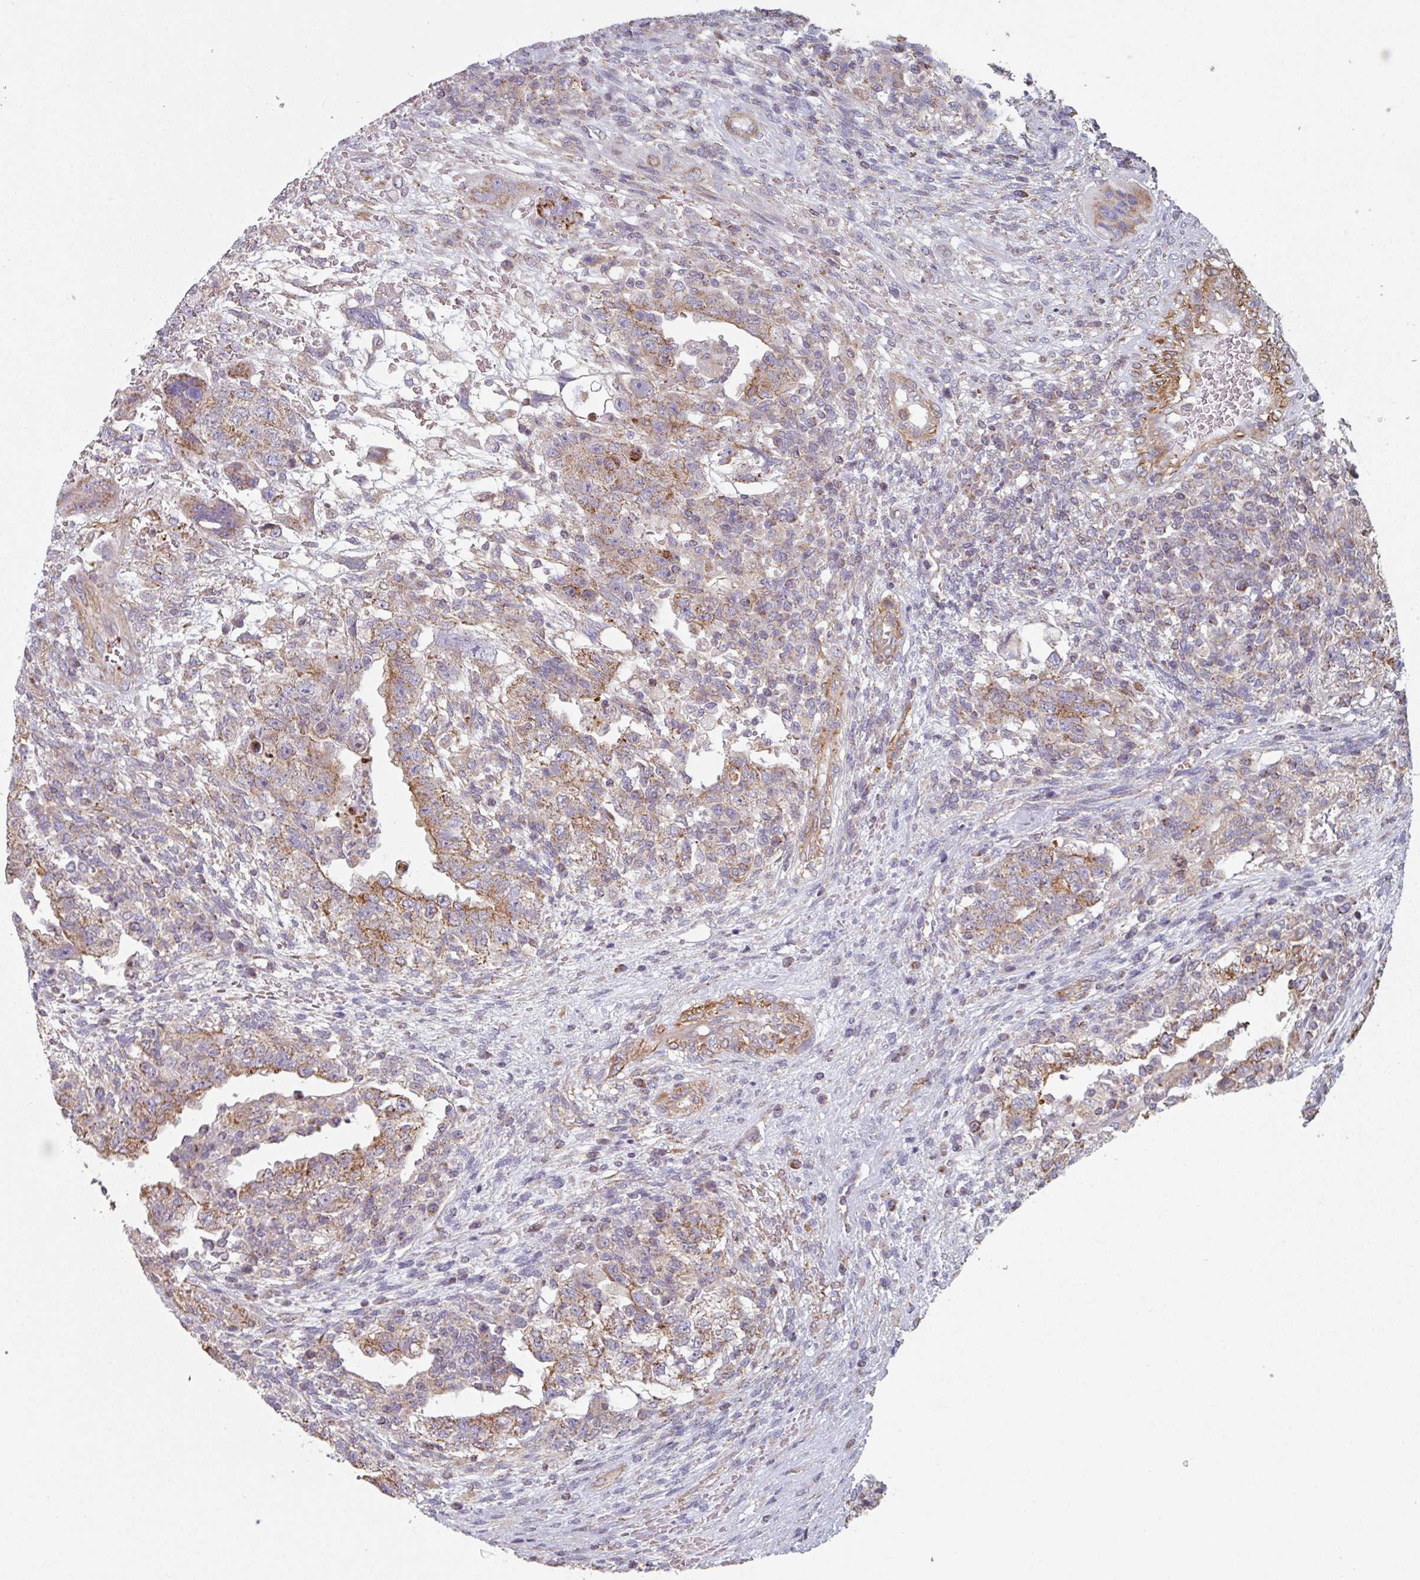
{"staining": {"intensity": "moderate", "quantity": "25%-75%", "location": "cytoplasmic/membranous"}, "tissue": "testis cancer", "cell_type": "Tumor cells", "image_type": "cancer", "snomed": [{"axis": "morphology", "description": "Carcinoma, Embryonal, NOS"}, {"axis": "topography", "description": "Testis"}], "caption": "About 25%-75% of tumor cells in human embryonal carcinoma (testis) demonstrate moderate cytoplasmic/membranous protein staining as visualized by brown immunohistochemical staining.", "gene": "GSTA4", "patient": {"sex": "male", "age": 26}}